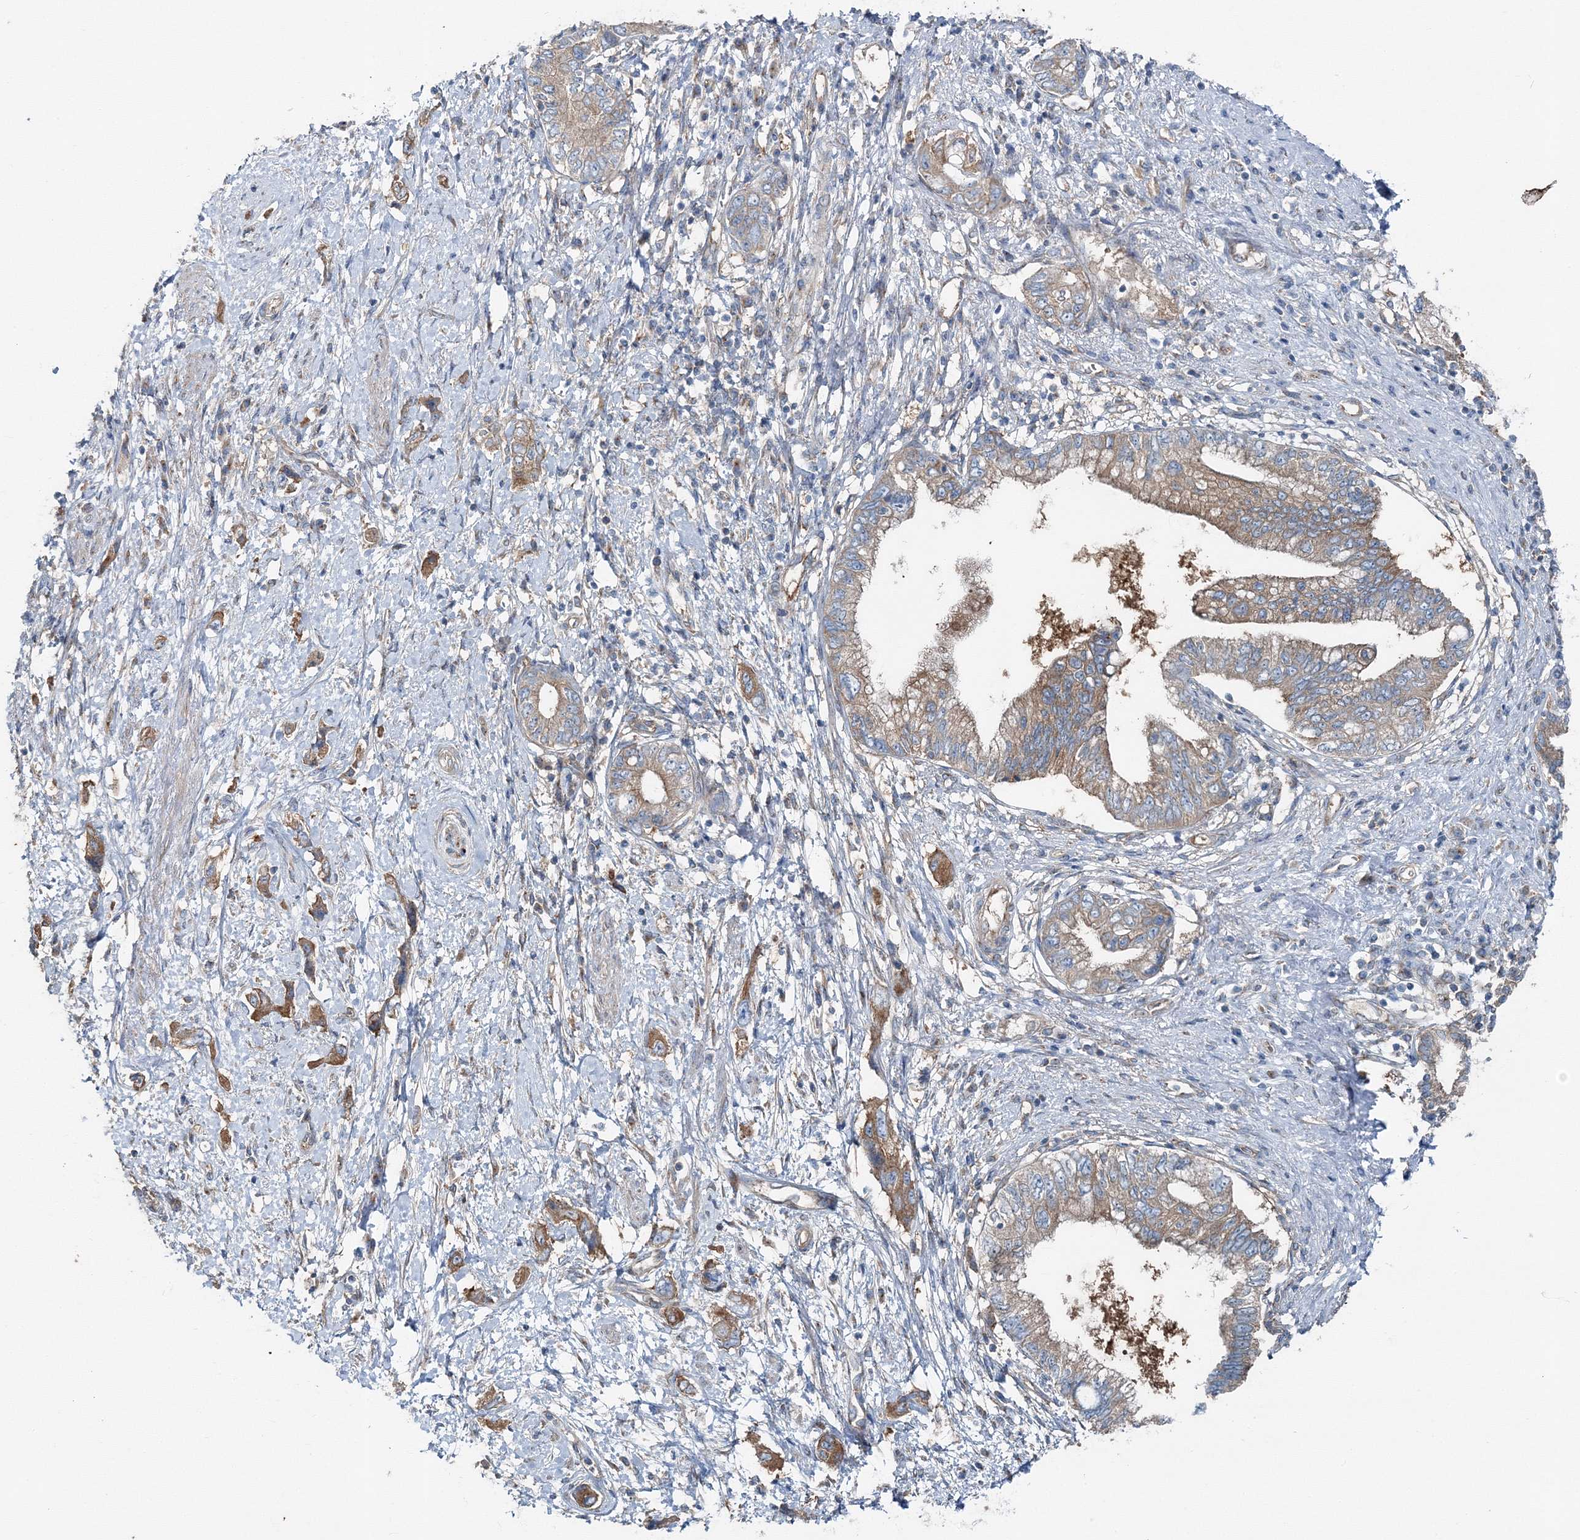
{"staining": {"intensity": "moderate", "quantity": ">75%", "location": "cytoplasmic/membranous"}, "tissue": "pancreatic cancer", "cell_type": "Tumor cells", "image_type": "cancer", "snomed": [{"axis": "morphology", "description": "Adenocarcinoma, NOS"}, {"axis": "topography", "description": "Pancreas"}], "caption": "Human pancreatic adenocarcinoma stained with a brown dye exhibits moderate cytoplasmic/membranous positive positivity in about >75% of tumor cells.", "gene": "MPHOSPH9", "patient": {"sex": "female", "age": 73}}